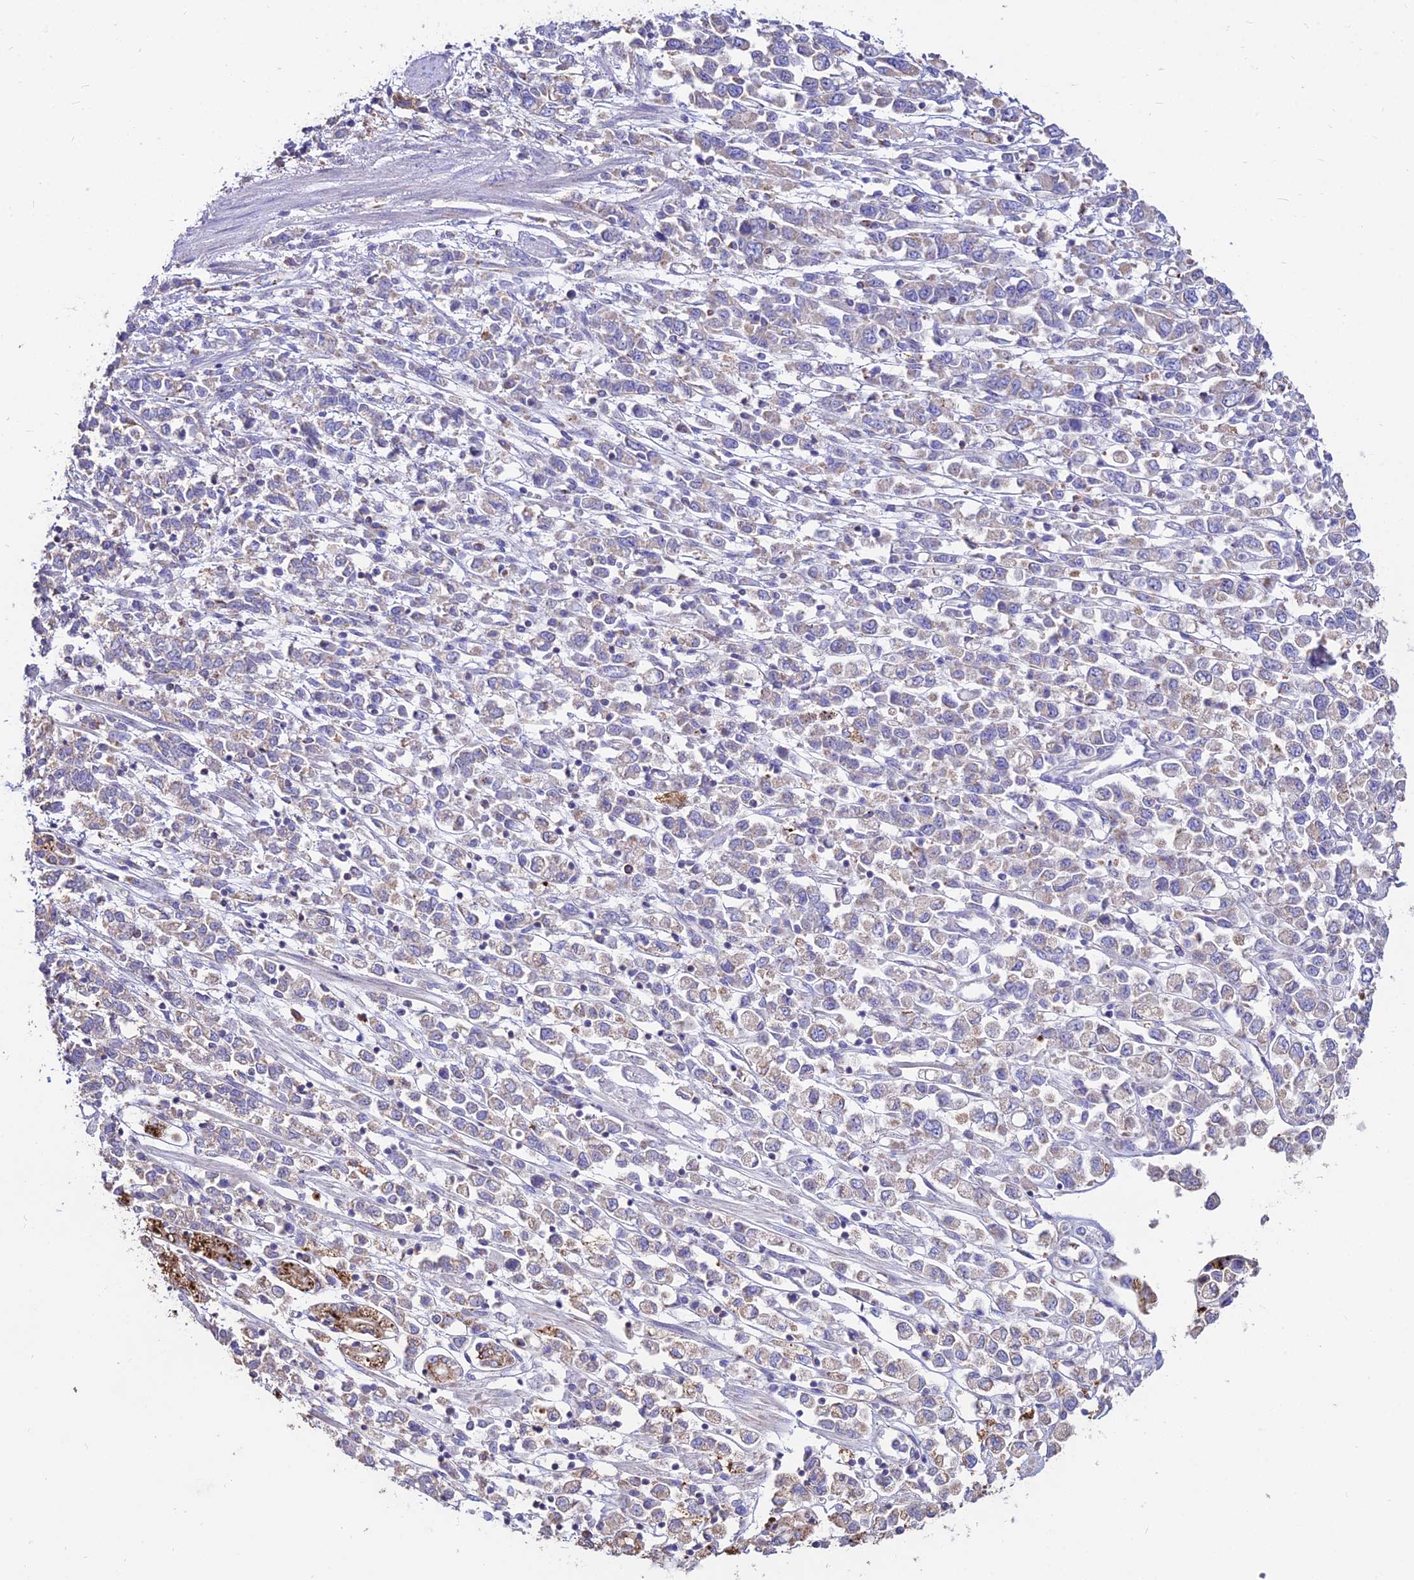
{"staining": {"intensity": "negative", "quantity": "none", "location": "none"}, "tissue": "stomach cancer", "cell_type": "Tumor cells", "image_type": "cancer", "snomed": [{"axis": "morphology", "description": "Adenocarcinoma, NOS"}, {"axis": "topography", "description": "Stomach"}], "caption": "DAB (3,3'-diaminobenzidine) immunohistochemical staining of stomach adenocarcinoma demonstrates no significant positivity in tumor cells.", "gene": "PNLIPRP3", "patient": {"sex": "female", "age": 76}}